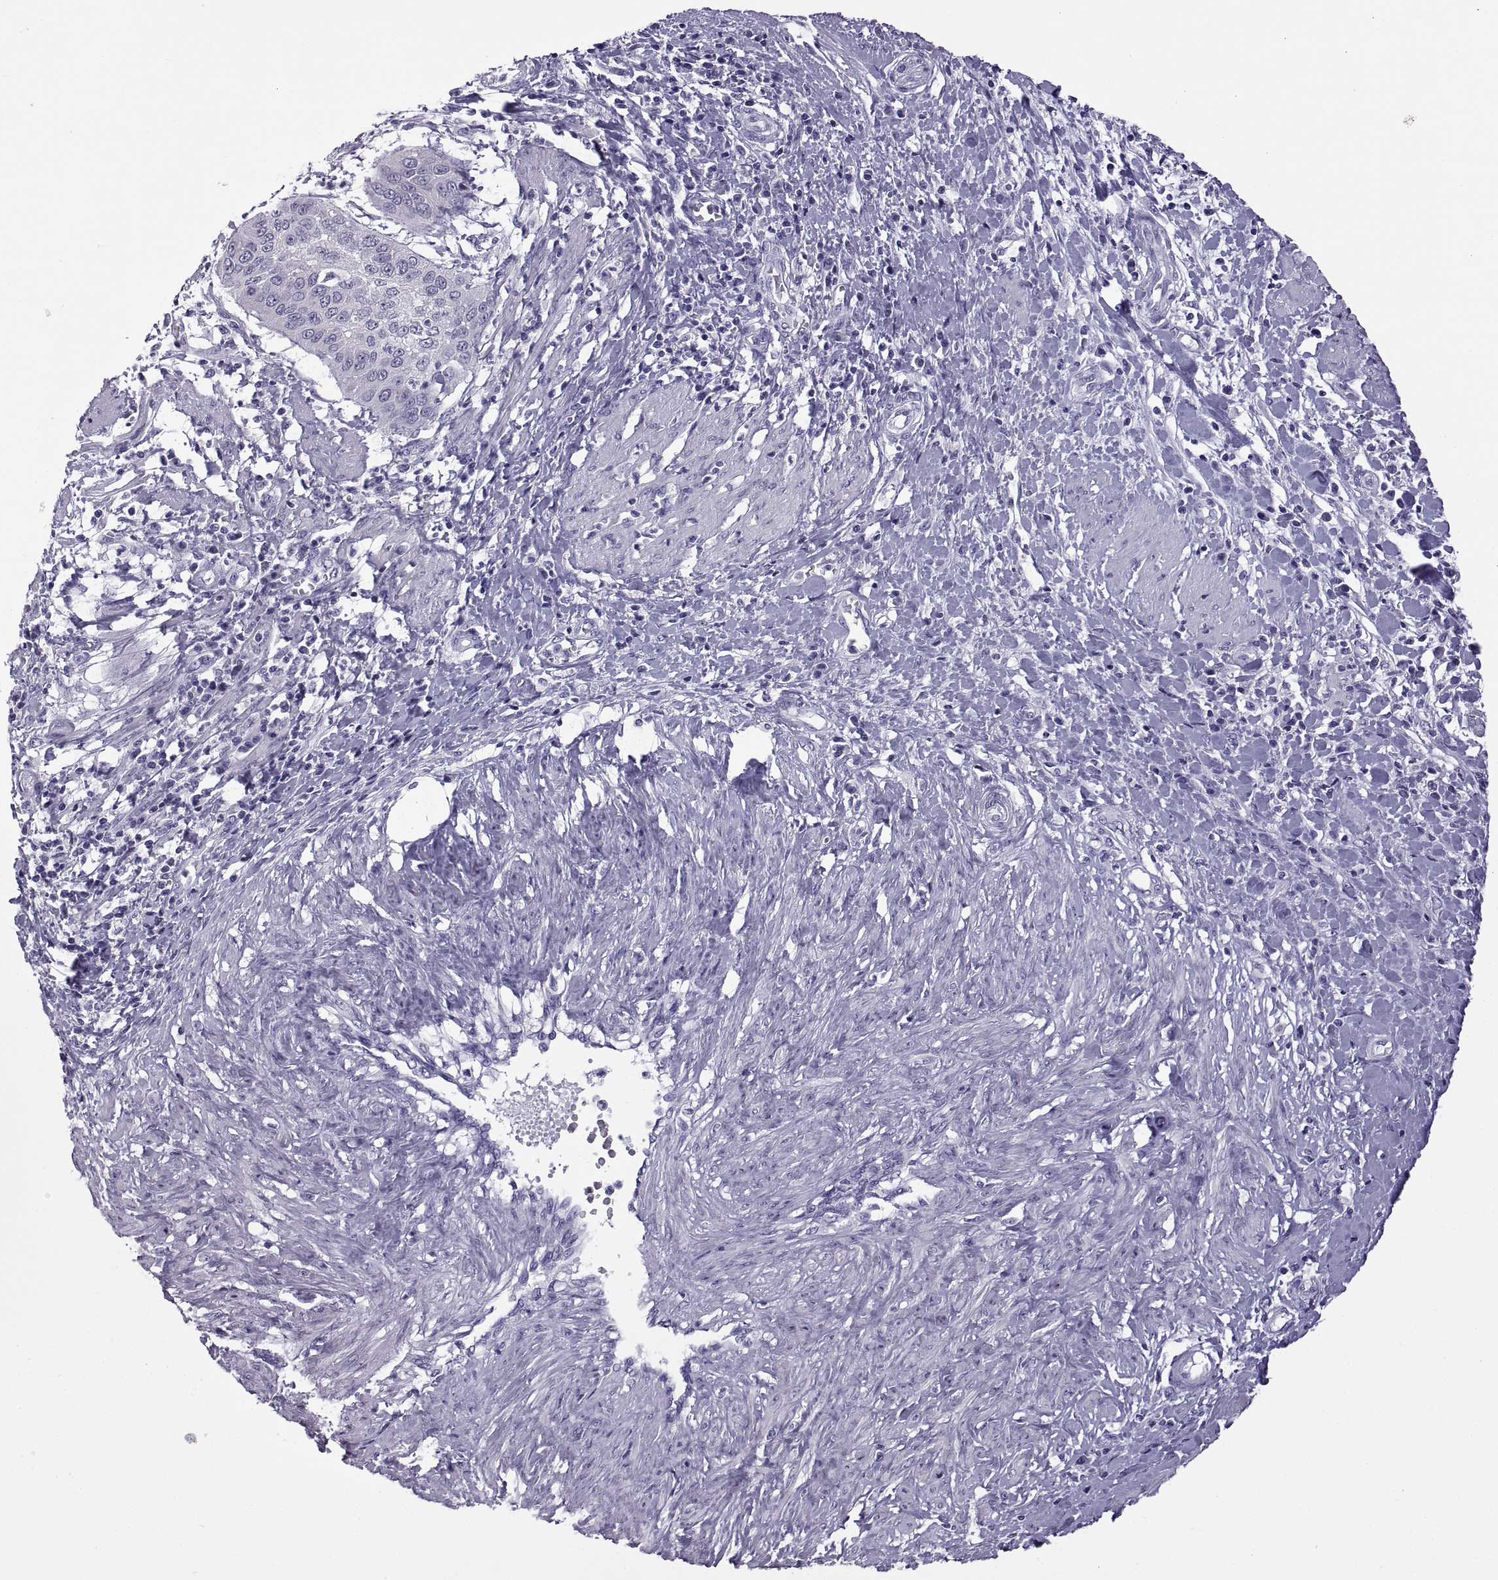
{"staining": {"intensity": "negative", "quantity": "none", "location": "none"}, "tissue": "cervical cancer", "cell_type": "Tumor cells", "image_type": "cancer", "snomed": [{"axis": "morphology", "description": "Squamous cell carcinoma, NOS"}, {"axis": "topography", "description": "Cervix"}], "caption": "A micrograph of human cervical cancer (squamous cell carcinoma) is negative for staining in tumor cells. (Stains: DAB (3,3'-diaminobenzidine) immunohistochemistry with hematoxylin counter stain, Microscopy: brightfield microscopy at high magnification).", "gene": "RDM1", "patient": {"sex": "female", "age": 39}}